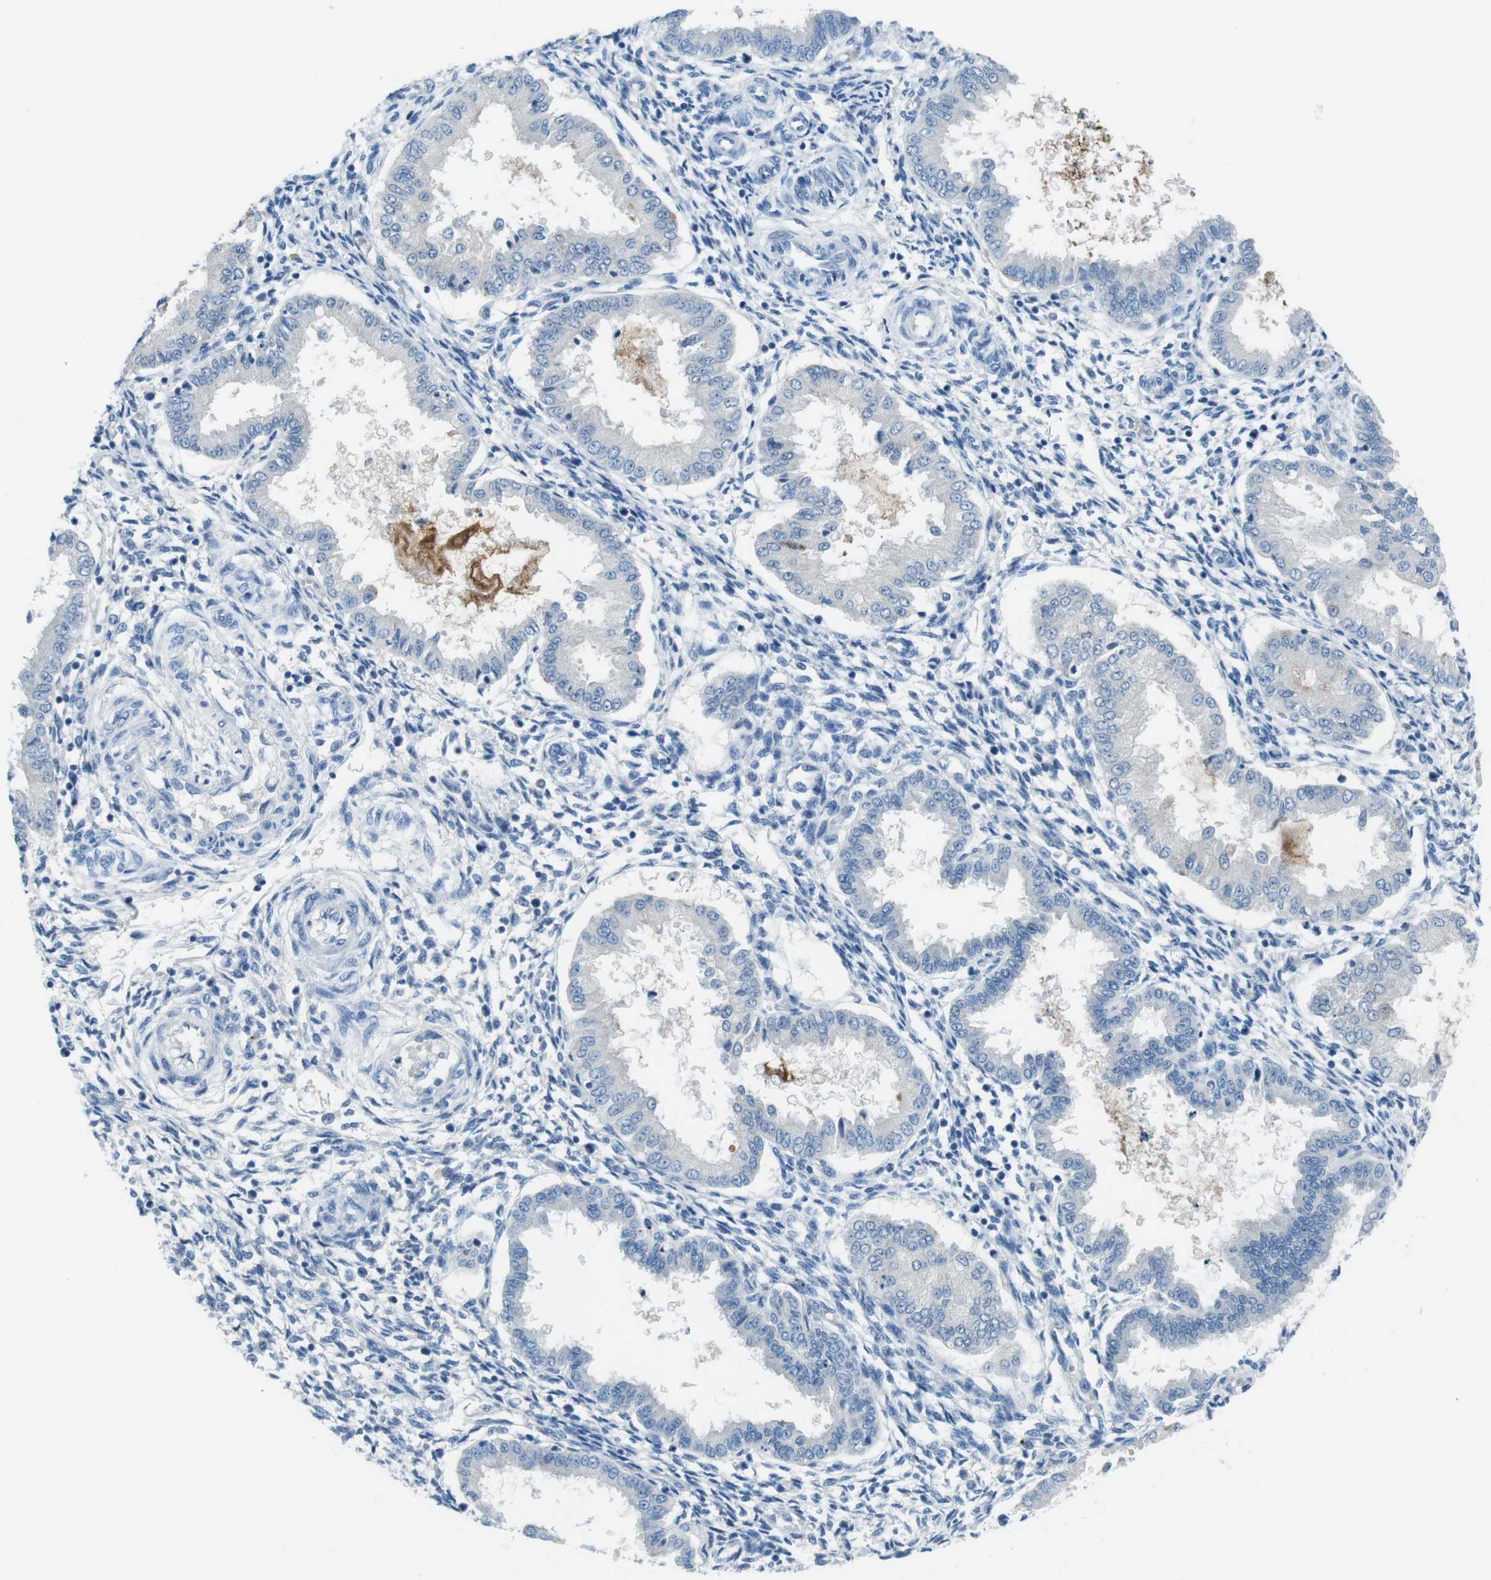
{"staining": {"intensity": "negative", "quantity": "none", "location": "none"}, "tissue": "endometrium", "cell_type": "Cells in endometrial stroma", "image_type": "normal", "snomed": [{"axis": "morphology", "description": "Normal tissue, NOS"}, {"axis": "topography", "description": "Endometrium"}], "caption": "Immunohistochemistry (IHC) of normal endometrium shows no staining in cells in endometrial stroma.", "gene": "NANOS2", "patient": {"sex": "female", "age": 33}}